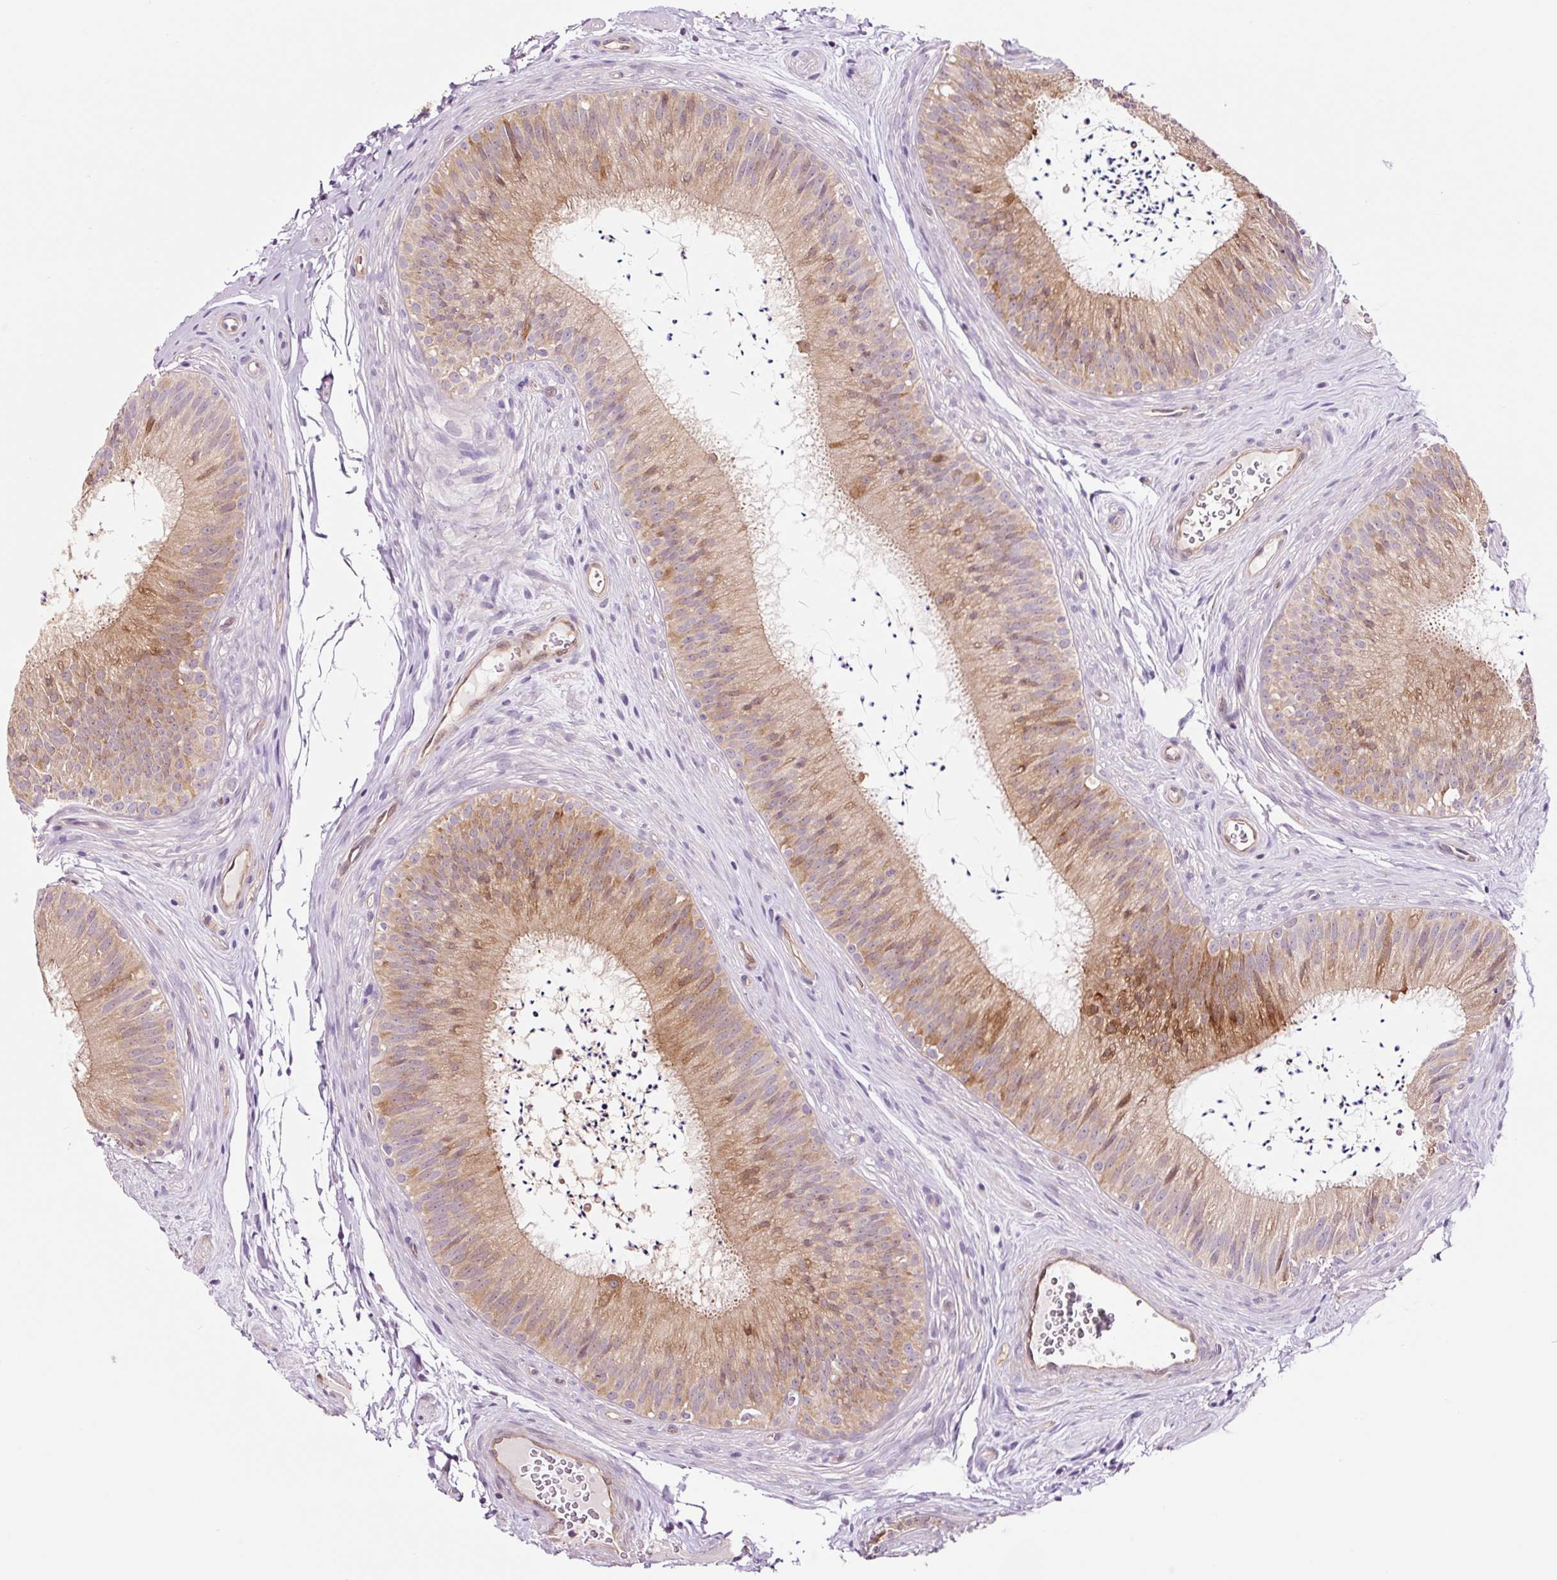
{"staining": {"intensity": "moderate", "quantity": "25%-75%", "location": "cytoplasmic/membranous,nuclear"}, "tissue": "epididymis", "cell_type": "Glandular cells", "image_type": "normal", "snomed": [{"axis": "morphology", "description": "Normal tissue, NOS"}, {"axis": "topography", "description": "Epididymis"}], "caption": "This is a photomicrograph of immunohistochemistry (IHC) staining of normal epididymis, which shows moderate positivity in the cytoplasmic/membranous,nuclear of glandular cells.", "gene": "FBXL14", "patient": {"sex": "male", "age": 24}}